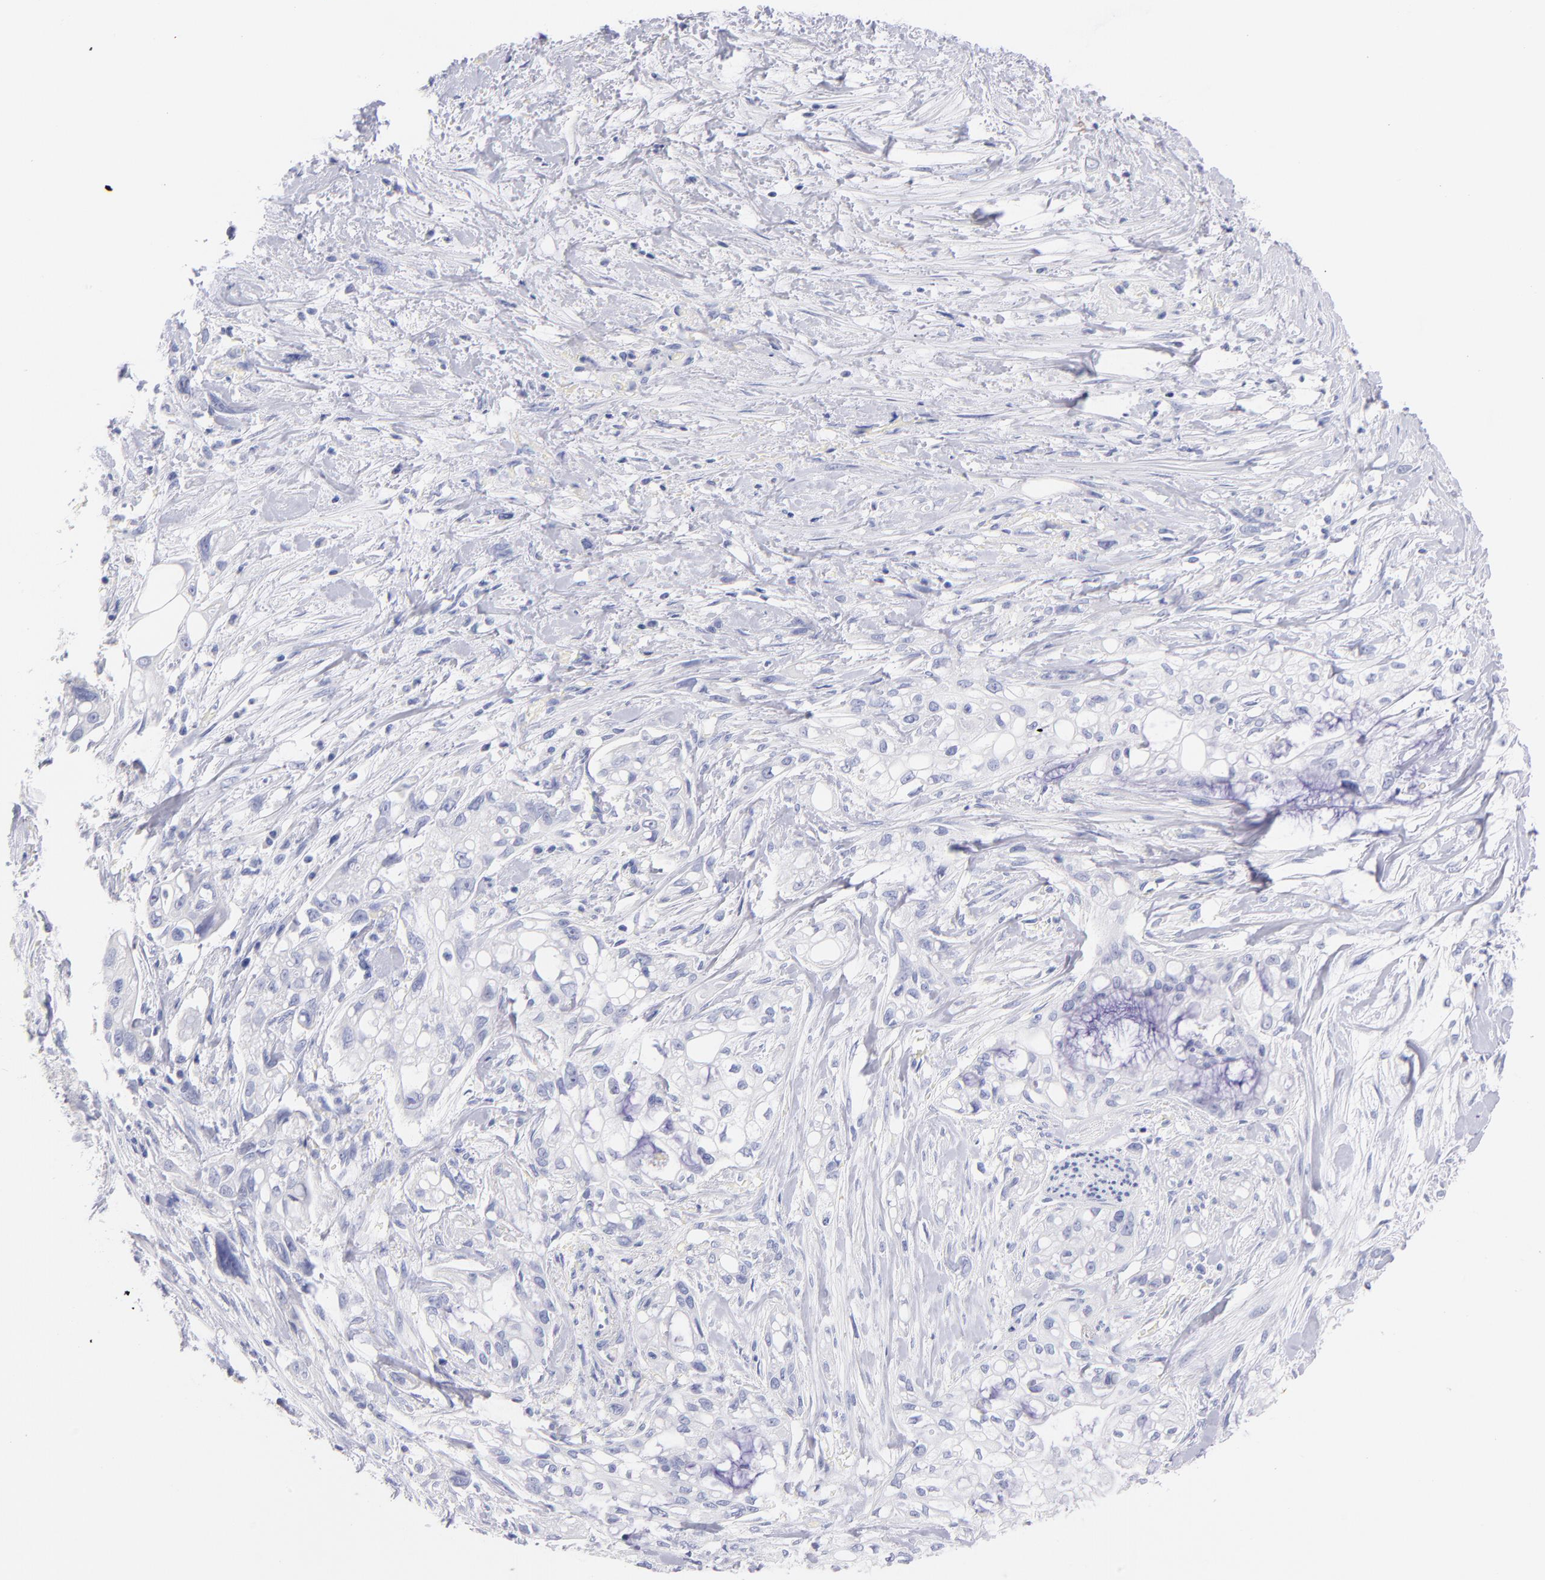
{"staining": {"intensity": "negative", "quantity": "none", "location": "none"}, "tissue": "pancreatic cancer", "cell_type": "Tumor cells", "image_type": "cancer", "snomed": [{"axis": "morphology", "description": "Normal tissue, NOS"}, {"axis": "topography", "description": "Pancreas"}], "caption": "Protein analysis of pancreatic cancer exhibits no significant positivity in tumor cells.", "gene": "SCGN", "patient": {"sex": "male", "age": 42}}